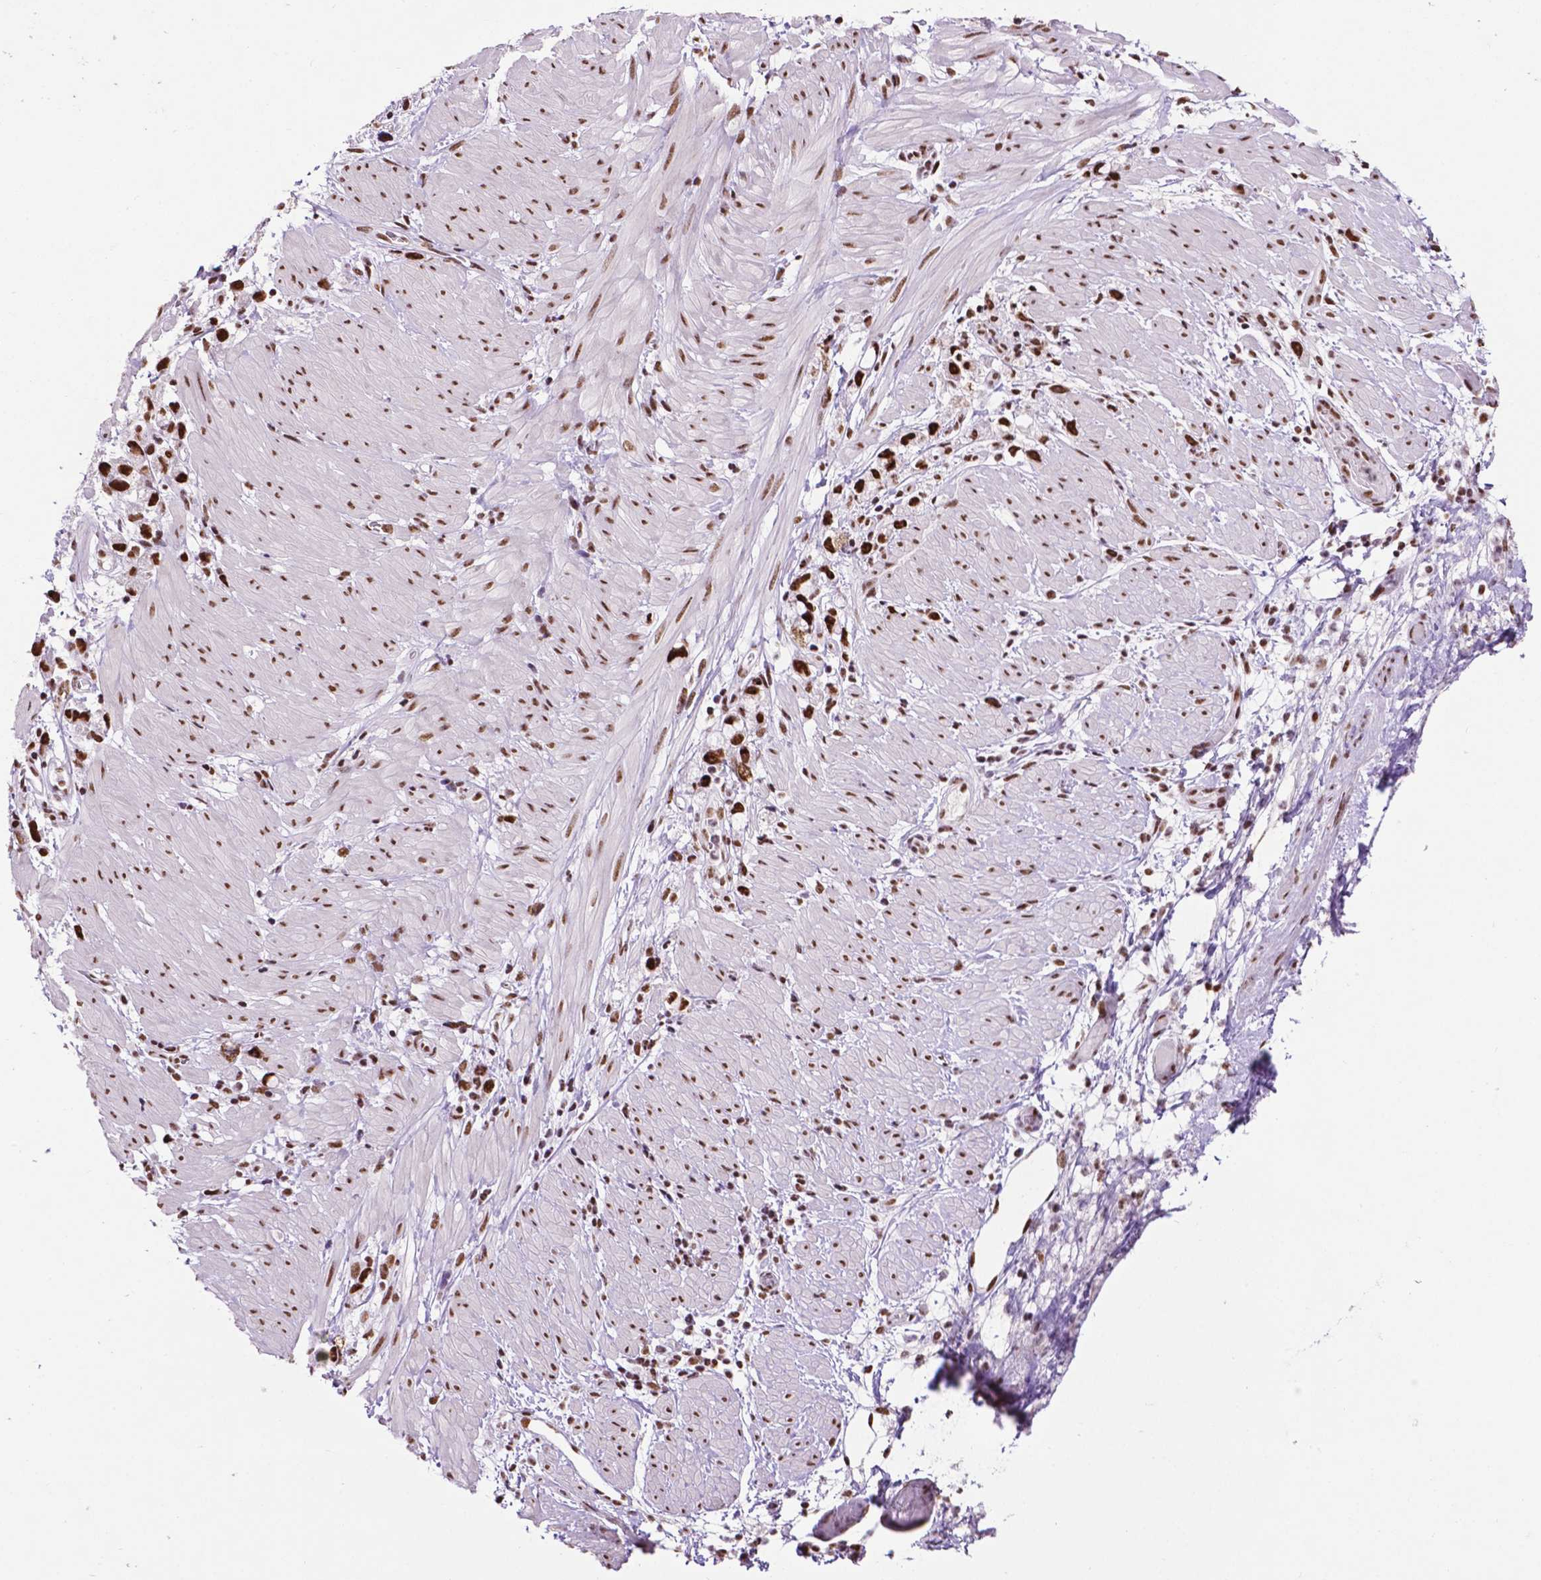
{"staining": {"intensity": "strong", "quantity": ">75%", "location": "nuclear"}, "tissue": "stomach cancer", "cell_type": "Tumor cells", "image_type": "cancer", "snomed": [{"axis": "morphology", "description": "Adenocarcinoma, NOS"}, {"axis": "topography", "description": "Stomach"}], "caption": "Strong nuclear positivity for a protein is appreciated in approximately >75% of tumor cells of stomach adenocarcinoma using immunohistochemistry (IHC).", "gene": "CCAR2", "patient": {"sex": "female", "age": 59}}